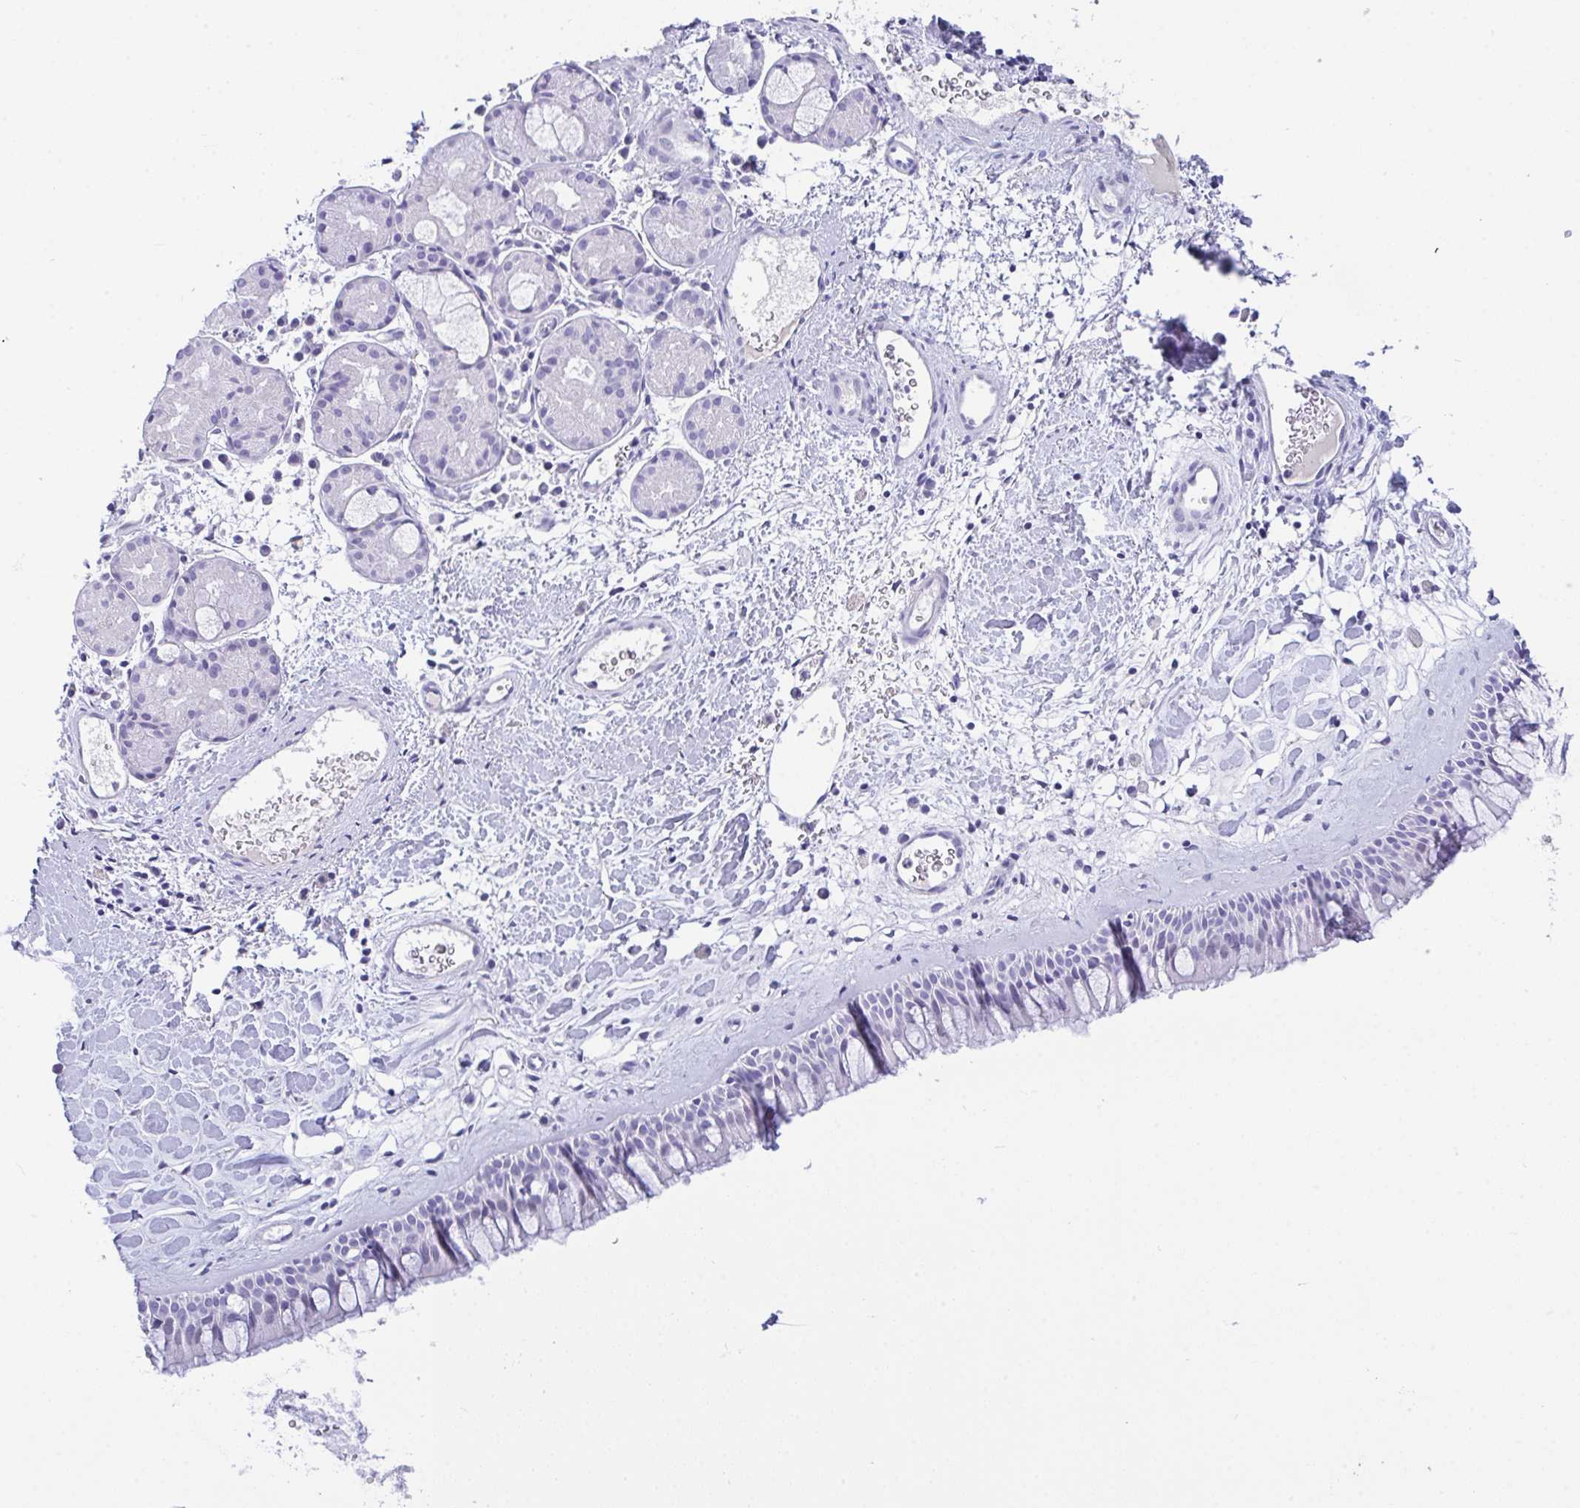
{"staining": {"intensity": "negative", "quantity": "none", "location": "none"}, "tissue": "nasopharynx", "cell_type": "Respiratory epithelial cells", "image_type": "normal", "snomed": [{"axis": "morphology", "description": "Normal tissue, NOS"}, {"axis": "topography", "description": "Nasopharynx"}], "caption": "Immunohistochemical staining of benign human nasopharynx displays no significant expression in respiratory epithelial cells.", "gene": "CA10", "patient": {"sex": "male", "age": 65}}